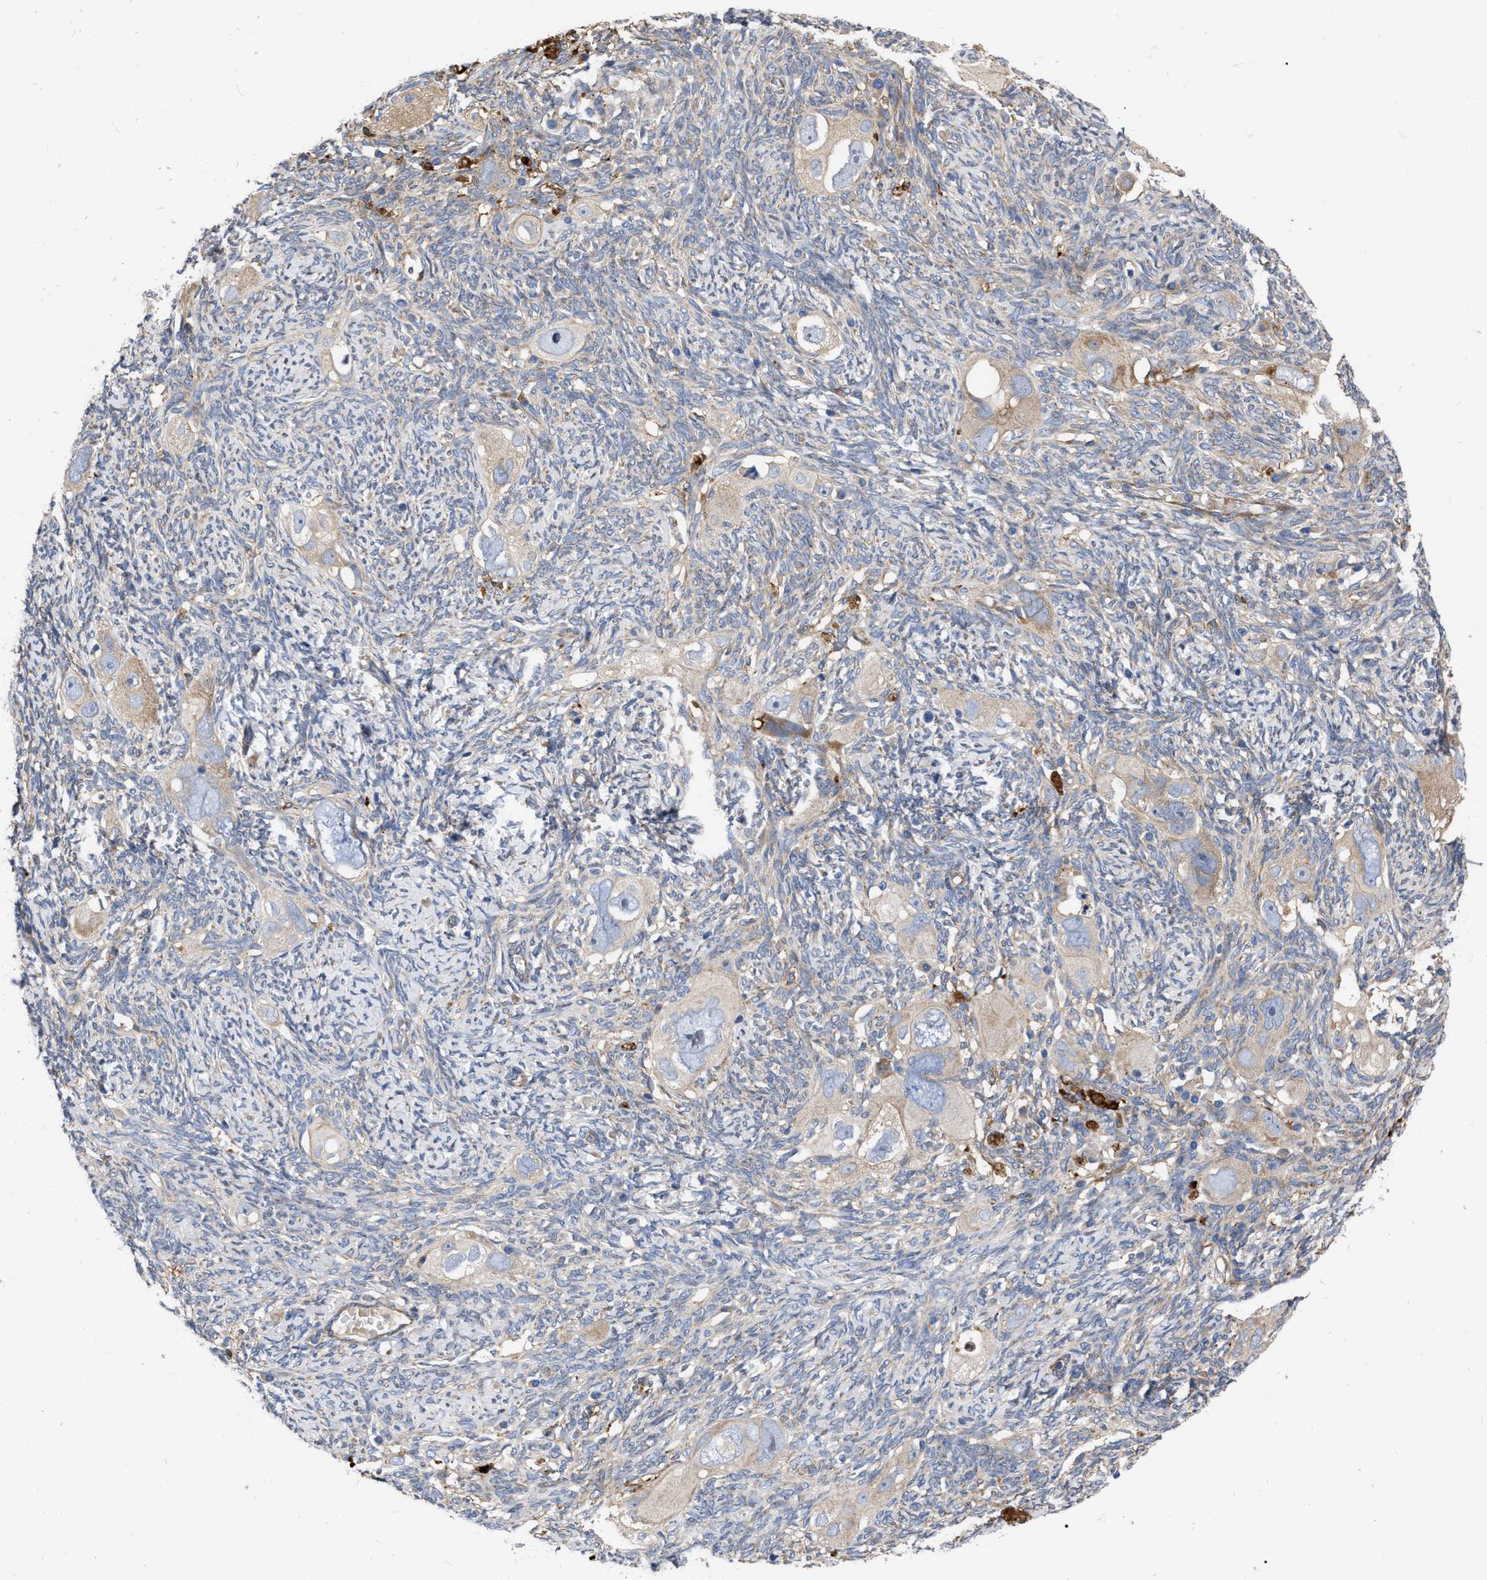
{"staining": {"intensity": "weak", "quantity": "<25%", "location": "cytoplasmic/membranous"}, "tissue": "ovarian cancer", "cell_type": "Tumor cells", "image_type": "cancer", "snomed": [{"axis": "morphology", "description": "Normal tissue, NOS"}, {"axis": "morphology", "description": "Cystadenocarcinoma, serous, NOS"}, {"axis": "topography", "description": "Ovary"}], "caption": "Immunohistochemistry (IHC) histopathology image of neoplastic tissue: human ovarian serous cystadenocarcinoma stained with DAB exhibits no significant protein expression in tumor cells.", "gene": "MLST8", "patient": {"sex": "female", "age": 62}}